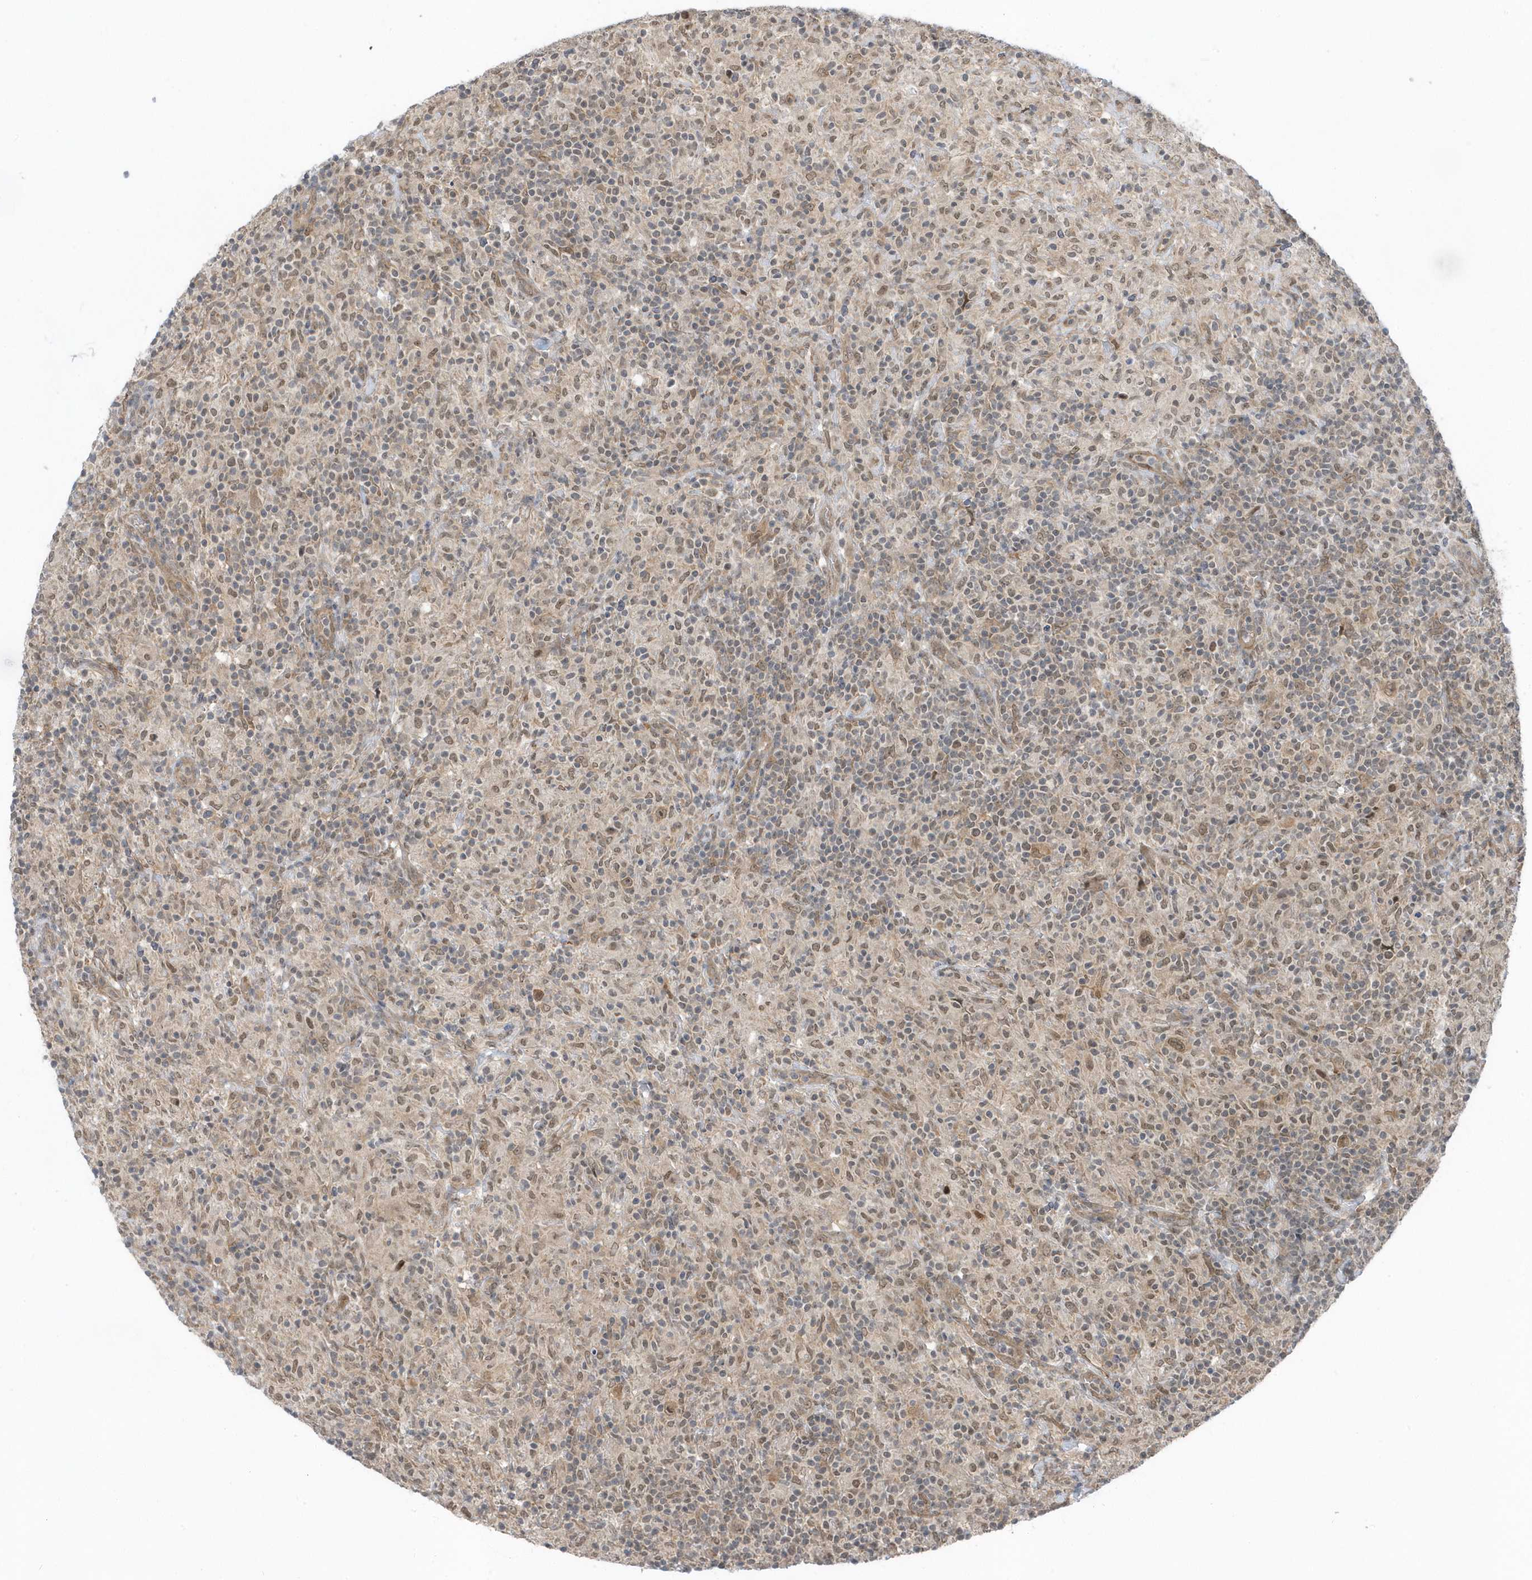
{"staining": {"intensity": "weak", "quantity": ">75%", "location": "cytoplasmic/membranous,nuclear"}, "tissue": "lymphoma", "cell_type": "Tumor cells", "image_type": "cancer", "snomed": [{"axis": "morphology", "description": "Hodgkin's disease, NOS"}, {"axis": "topography", "description": "Lymph node"}], "caption": "An image of lymphoma stained for a protein displays weak cytoplasmic/membranous and nuclear brown staining in tumor cells.", "gene": "USP53", "patient": {"sex": "male", "age": 70}}